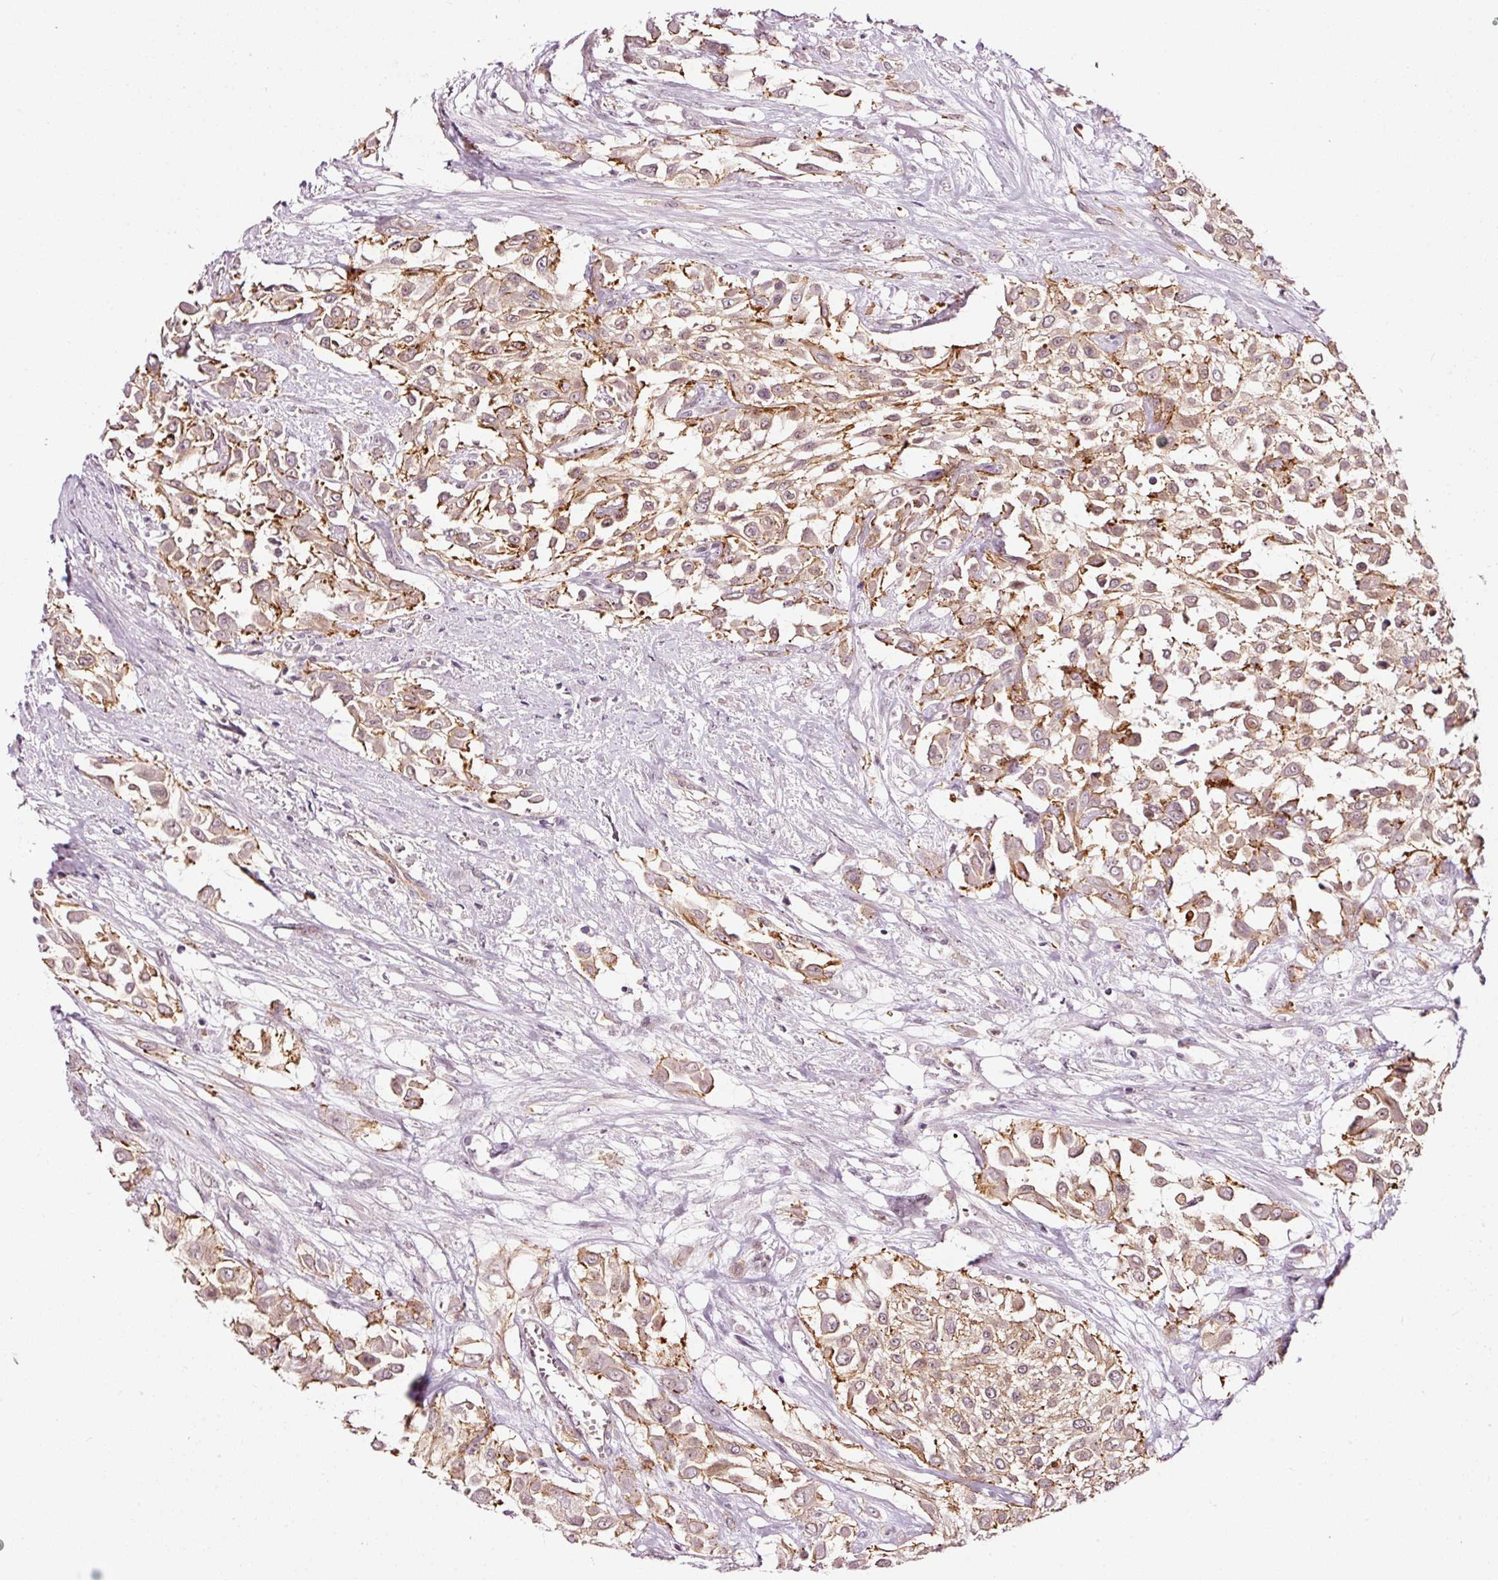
{"staining": {"intensity": "weak", "quantity": ">75%", "location": "cytoplasmic/membranous"}, "tissue": "urothelial cancer", "cell_type": "Tumor cells", "image_type": "cancer", "snomed": [{"axis": "morphology", "description": "Urothelial carcinoma, High grade"}, {"axis": "topography", "description": "Urinary bladder"}], "caption": "Immunohistochemical staining of human urothelial cancer reveals low levels of weak cytoplasmic/membranous expression in approximately >75% of tumor cells.", "gene": "ABCB4", "patient": {"sex": "male", "age": 57}}